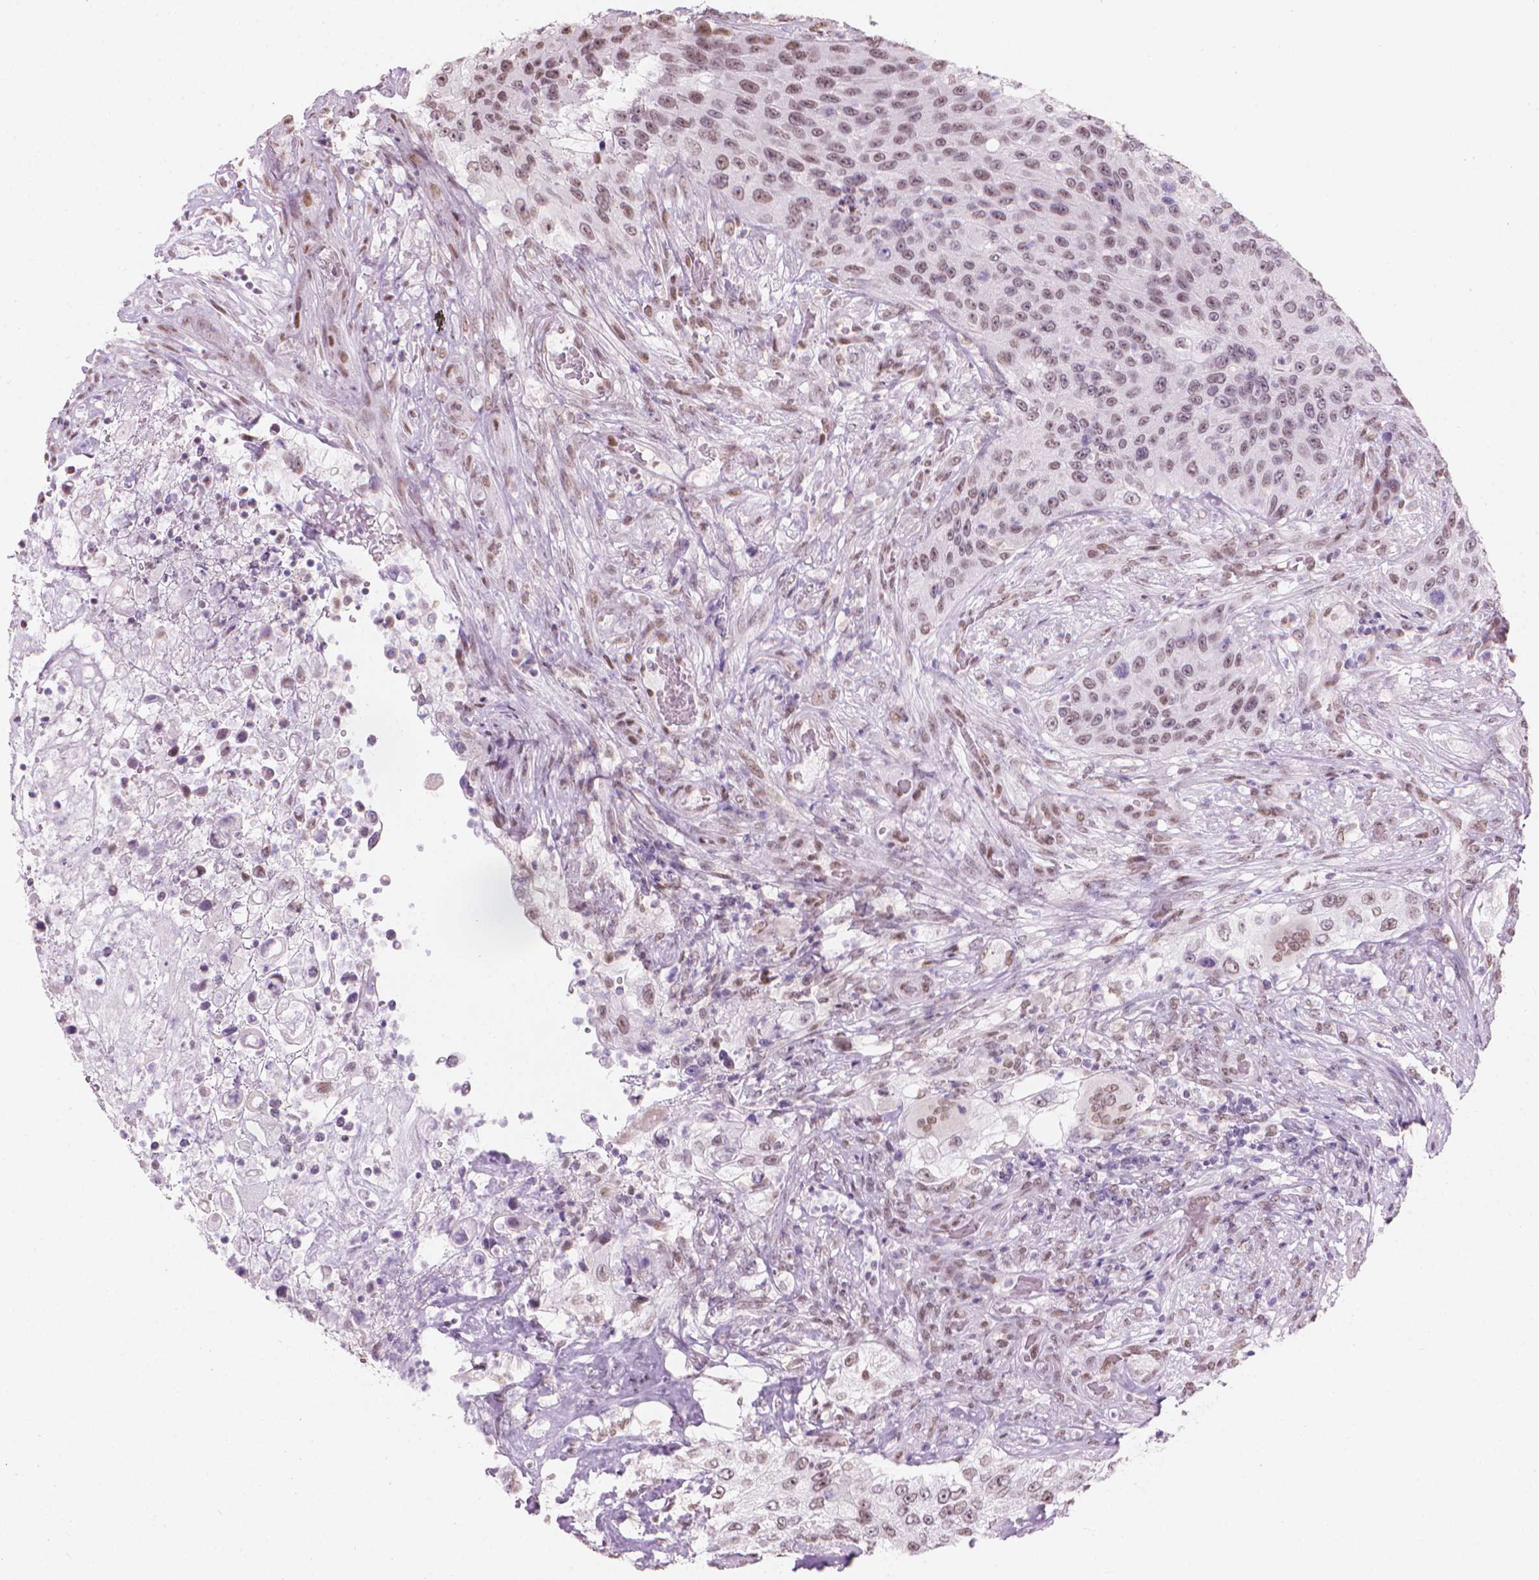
{"staining": {"intensity": "weak", "quantity": "<25%", "location": "nuclear"}, "tissue": "urothelial cancer", "cell_type": "Tumor cells", "image_type": "cancer", "snomed": [{"axis": "morphology", "description": "Urothelial carcinoma, High grade"}, {"axis": "topography", "description": "Urinary bladder"}], "caption": "Immunohistochemistry image of neoplastic tissue: urothelial carcinoma (high-grade) stained with DAB (3,3'-diaminobenzidine) demonstrates no significant protein staining in tumor cells. (DAB immunohistochemistry with hematoxylin counter stain).", "gene": "PIAS2", "patient": {"sex": "female", "age": 60}}